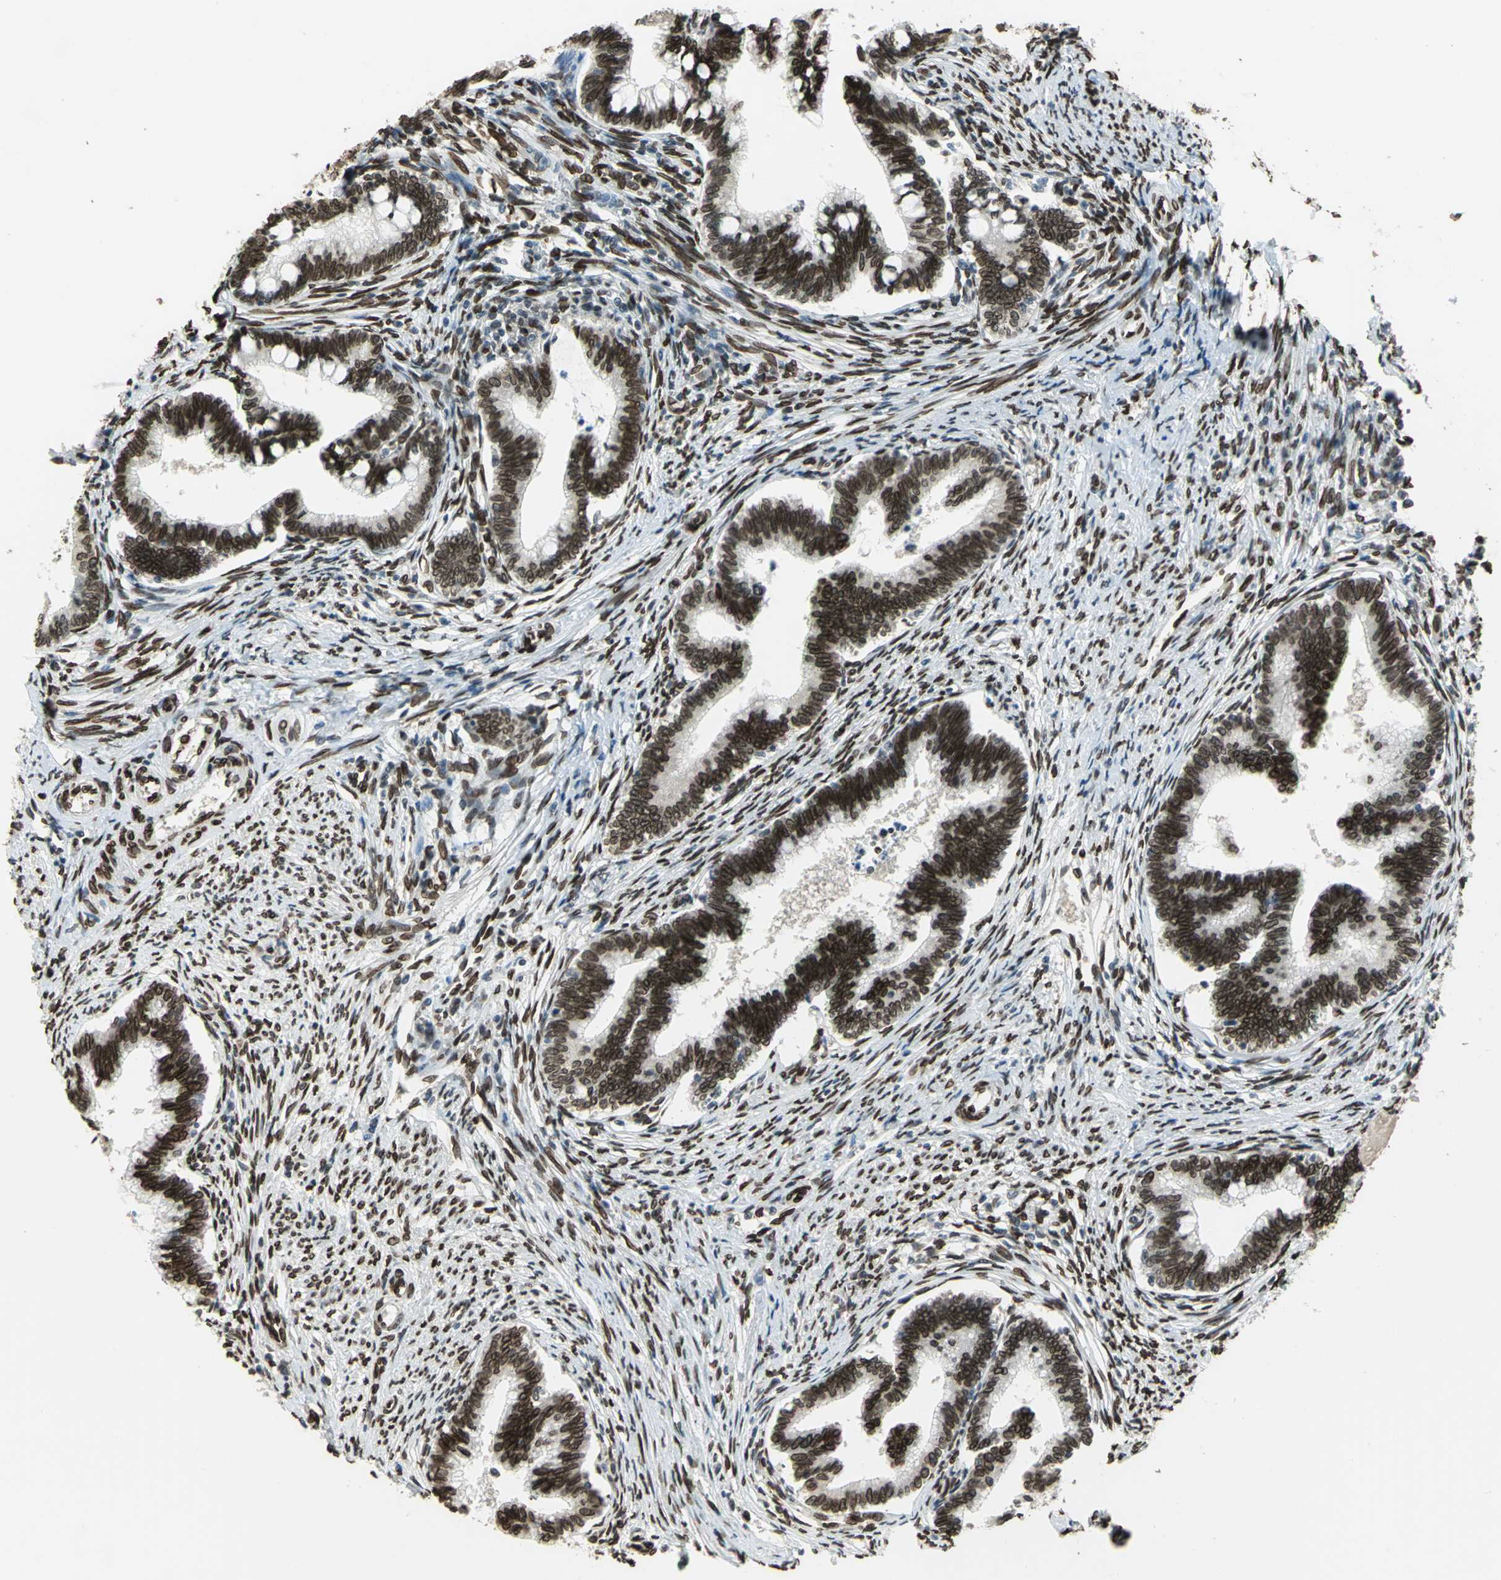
{"staining": {"intensity": "strong", "quantity": ">75%", "location": "nuclear"}, "tissue": "cervical cancer", "cell_type": "Tumor cells", "image_type": "cancer", "snomed": [{"axis": "morphology", "description": "Adenocarcinoma, NOS"}, {"axis": "topography", "description": "Cervix"}], "caption": "A histopathology image of adenocarcinoma (cervical) stained for a protein exhibits strong nuclear brown staining in tumor cells. (brown staining indicates protein expression, while blue staining denotes nuclei).", "gene": "ISY1", "patient": {"sex": "female", "age": 36}}